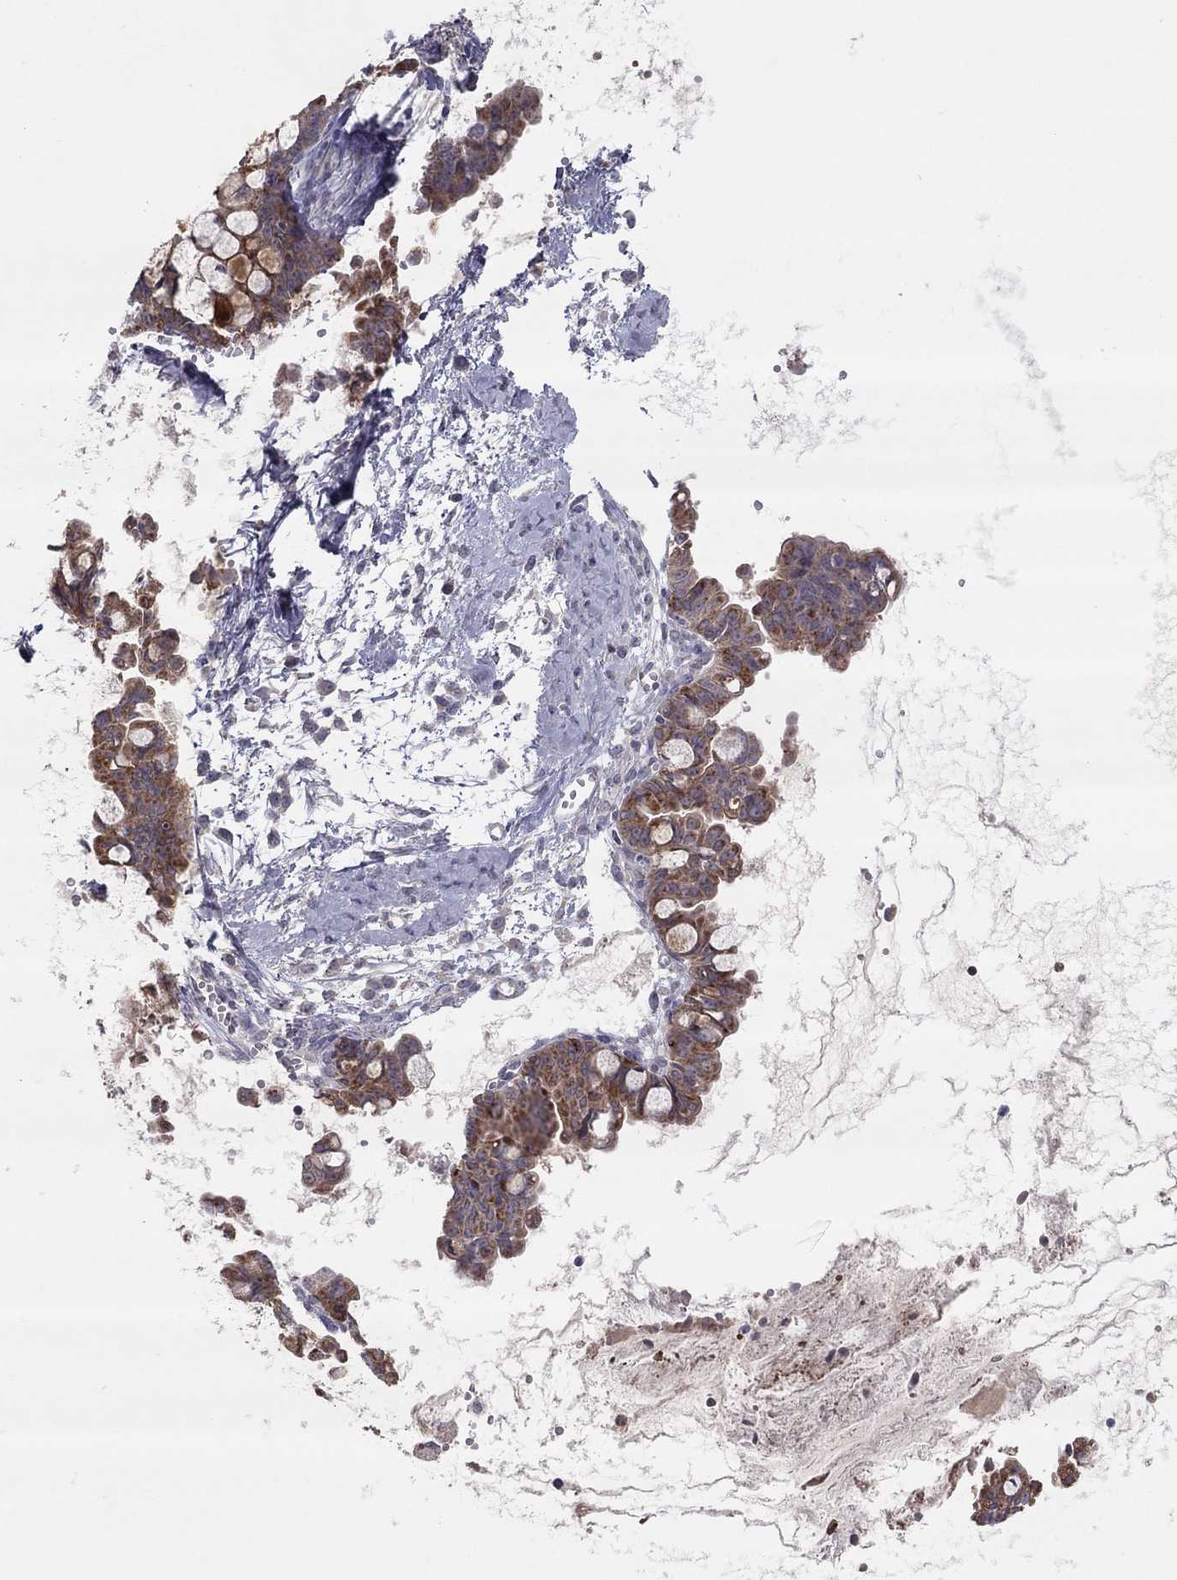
{"staining": {"intensity": "moderate", "quantity": ">75%", "location": "cytoplasmic/membranous"}, "tissue": "ovarian cancer", "cell_type": "Tumor cells", "image_type": "cancer", "snomed": [{"axis": "morphology", "description": "Cystadenocarcinoma, mucinous, NOS"}, {"axis": "topography", "description": "Ovary"}], "caption": "Tumor cells display moderate cytoplasmic/membranous positivity in approximately >75% of cells in ovarian cancer (mucinous cystadenocarcinoma). Using DAB (3,3'-diaminobenzidine) (brown) and hematoxylin (blue) stains, captured at high magnification using brightfield microscopy.", "gene": "CRACDL", "patient": {"sex": "female", "age": 63}}